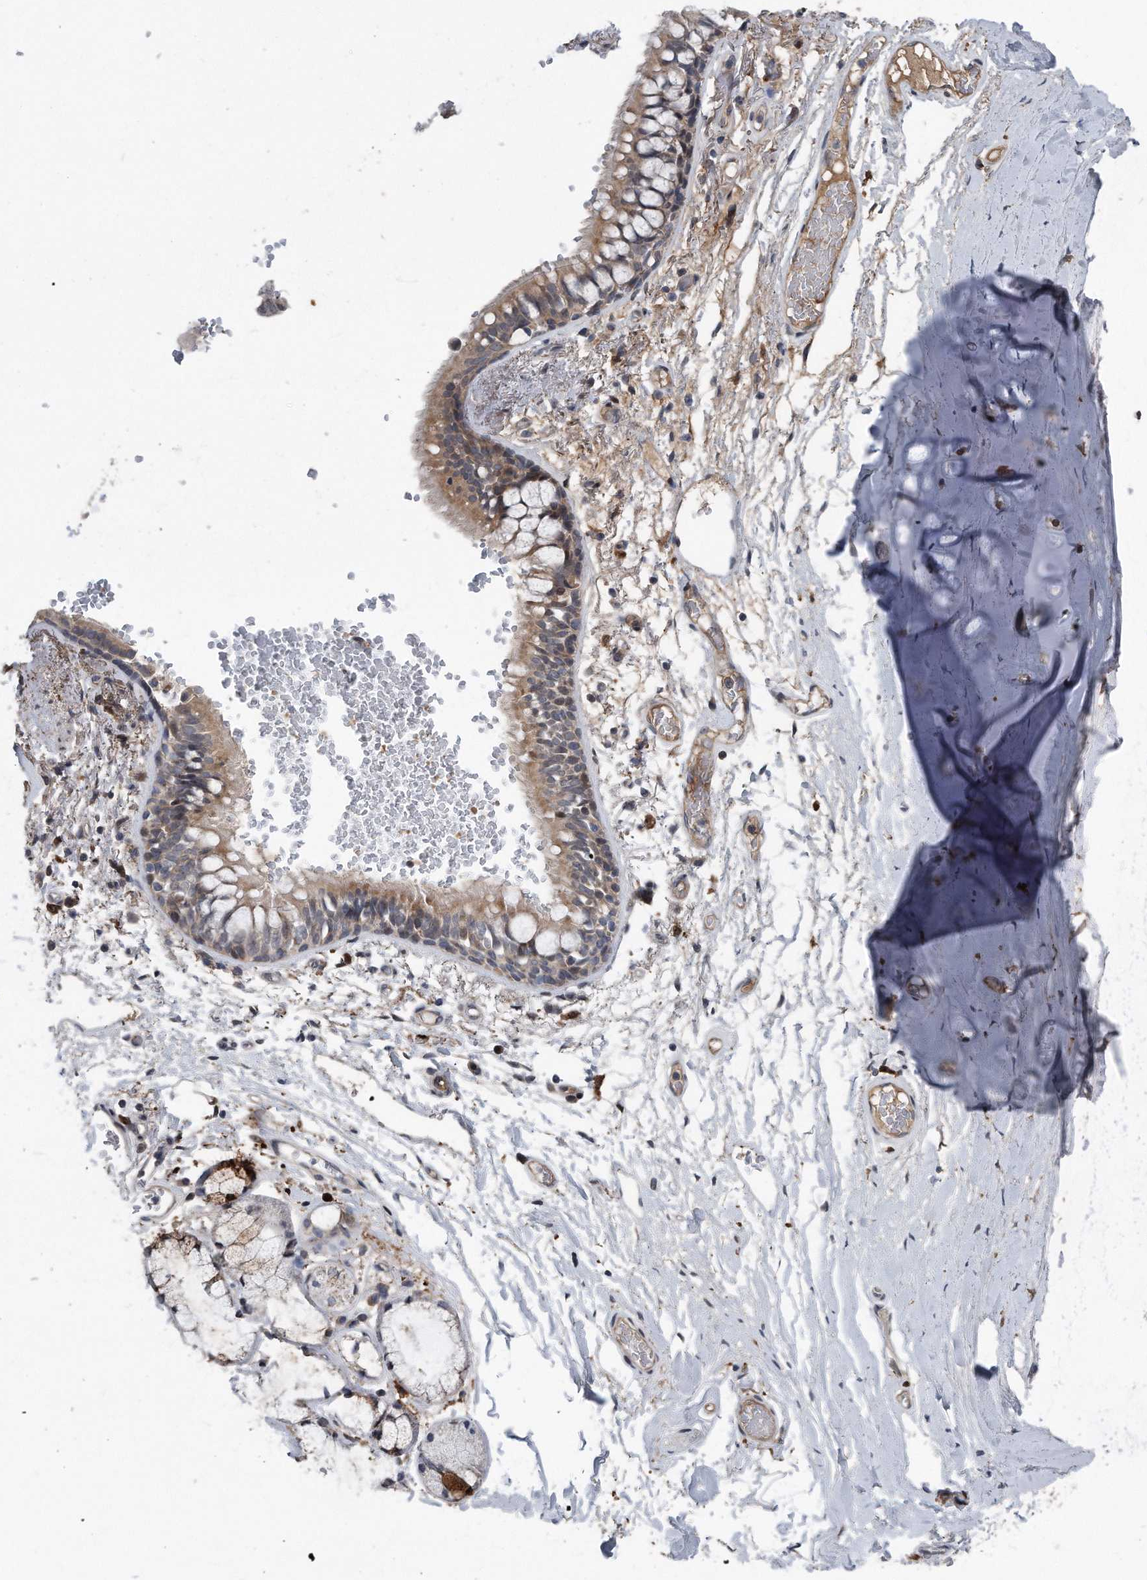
{"staining": {"intensity": "moderate", "quantity": ">75%", "location": "cytoplasmic/membranous"}, "tissue": "bronchus", "cell_type": "Respiratory epithelial cells", "image_type": "normal", "snomed": [{"axis": "morphology", "description": "Normal tissue, NOS"}, {"axis": "topography", "description": "Cartilage tissue"}, {"axis": "topography", "description": "Bronchus"}], "caption": "Bronchus stained with DAB (3,3'-diaminobenzidine) immunohistochemistry (IHC) shows medium levels of moderate cytoplasmic/membranous expression in approximately >75% of respiratory epithelial cells.", "gene": "DST", "patient": {"sex": "female", "age": 73}}